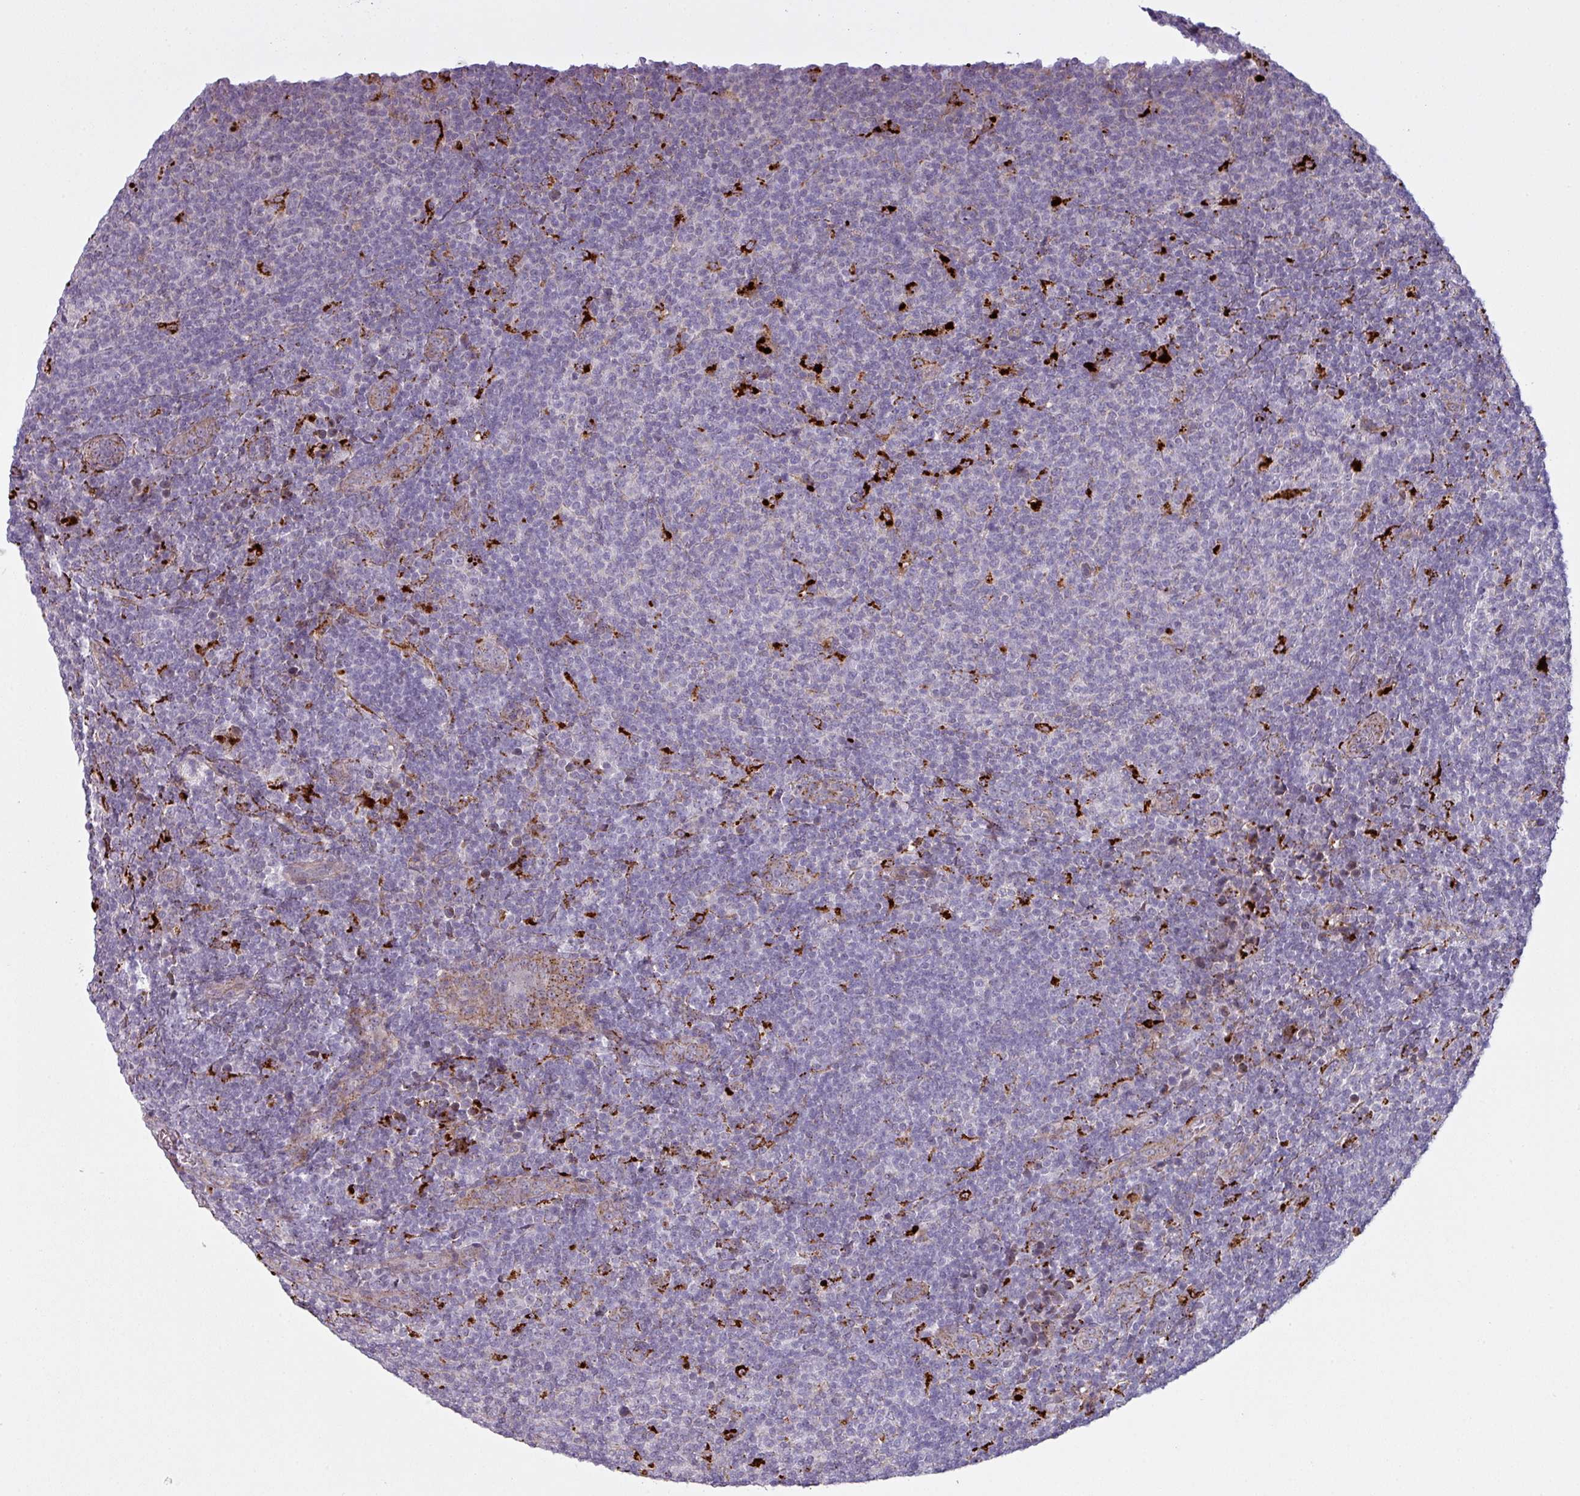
{"staining": {"intensity": "negative", "quantity": "none", "location": "none"}, "tissue": "lymphoma", "cell_type": "Tumor cells", "image_type": "cancer", "snomed": [{"axis": "morphology", "description": "Malignant lymphoma, non-Hodgkin's type, Low grade"}, {"axis": "topography", "description": "Lymph node"}], "caption": "IHC photomicrograph of neoplastic tissue: lymphoma stained with DAB (3,3'-diaminobenzidine) shows no significant protein staining in tumor cells.", "gene": "MAP7D2", "patient": {"sex": "male", "age": 66}}